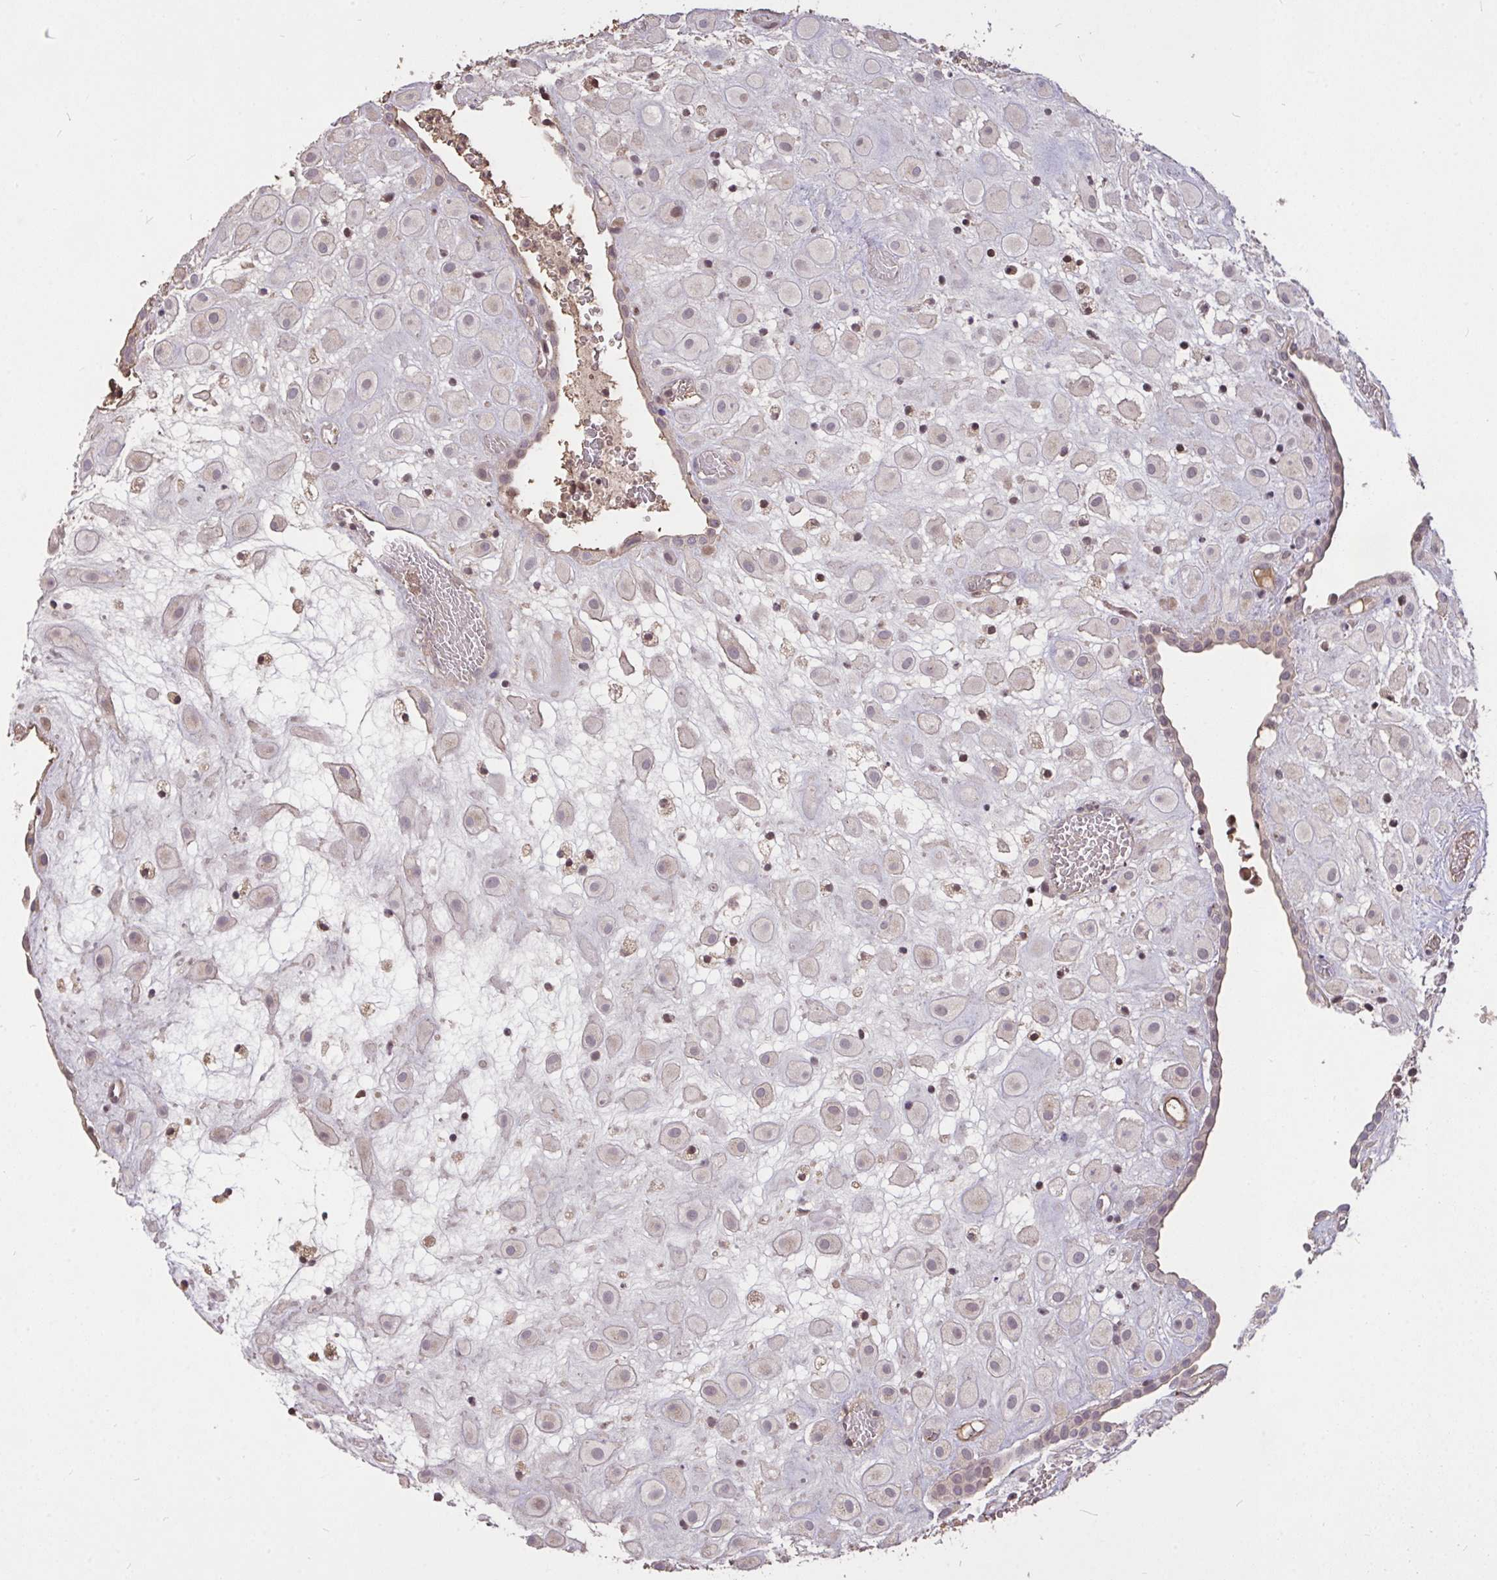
{"staining": {"intensity": "negative", "quantity": "none", "location": "none"}, "tissue": "placenta", "cell_type": "Decidual cells", "image_type": "normal", "snomed": [{"axis": "morphology", "description": "Normal tissue, NOS"}, {"axis": "topography", "description": "Placenta"}], "caption": "This is an immunohistochemistry (IHC) histopathology image of normal human placenta. There is no staining in decidual cells.", "gene": "FCER1A", "patient": {"sex": "female", "age": 24}}